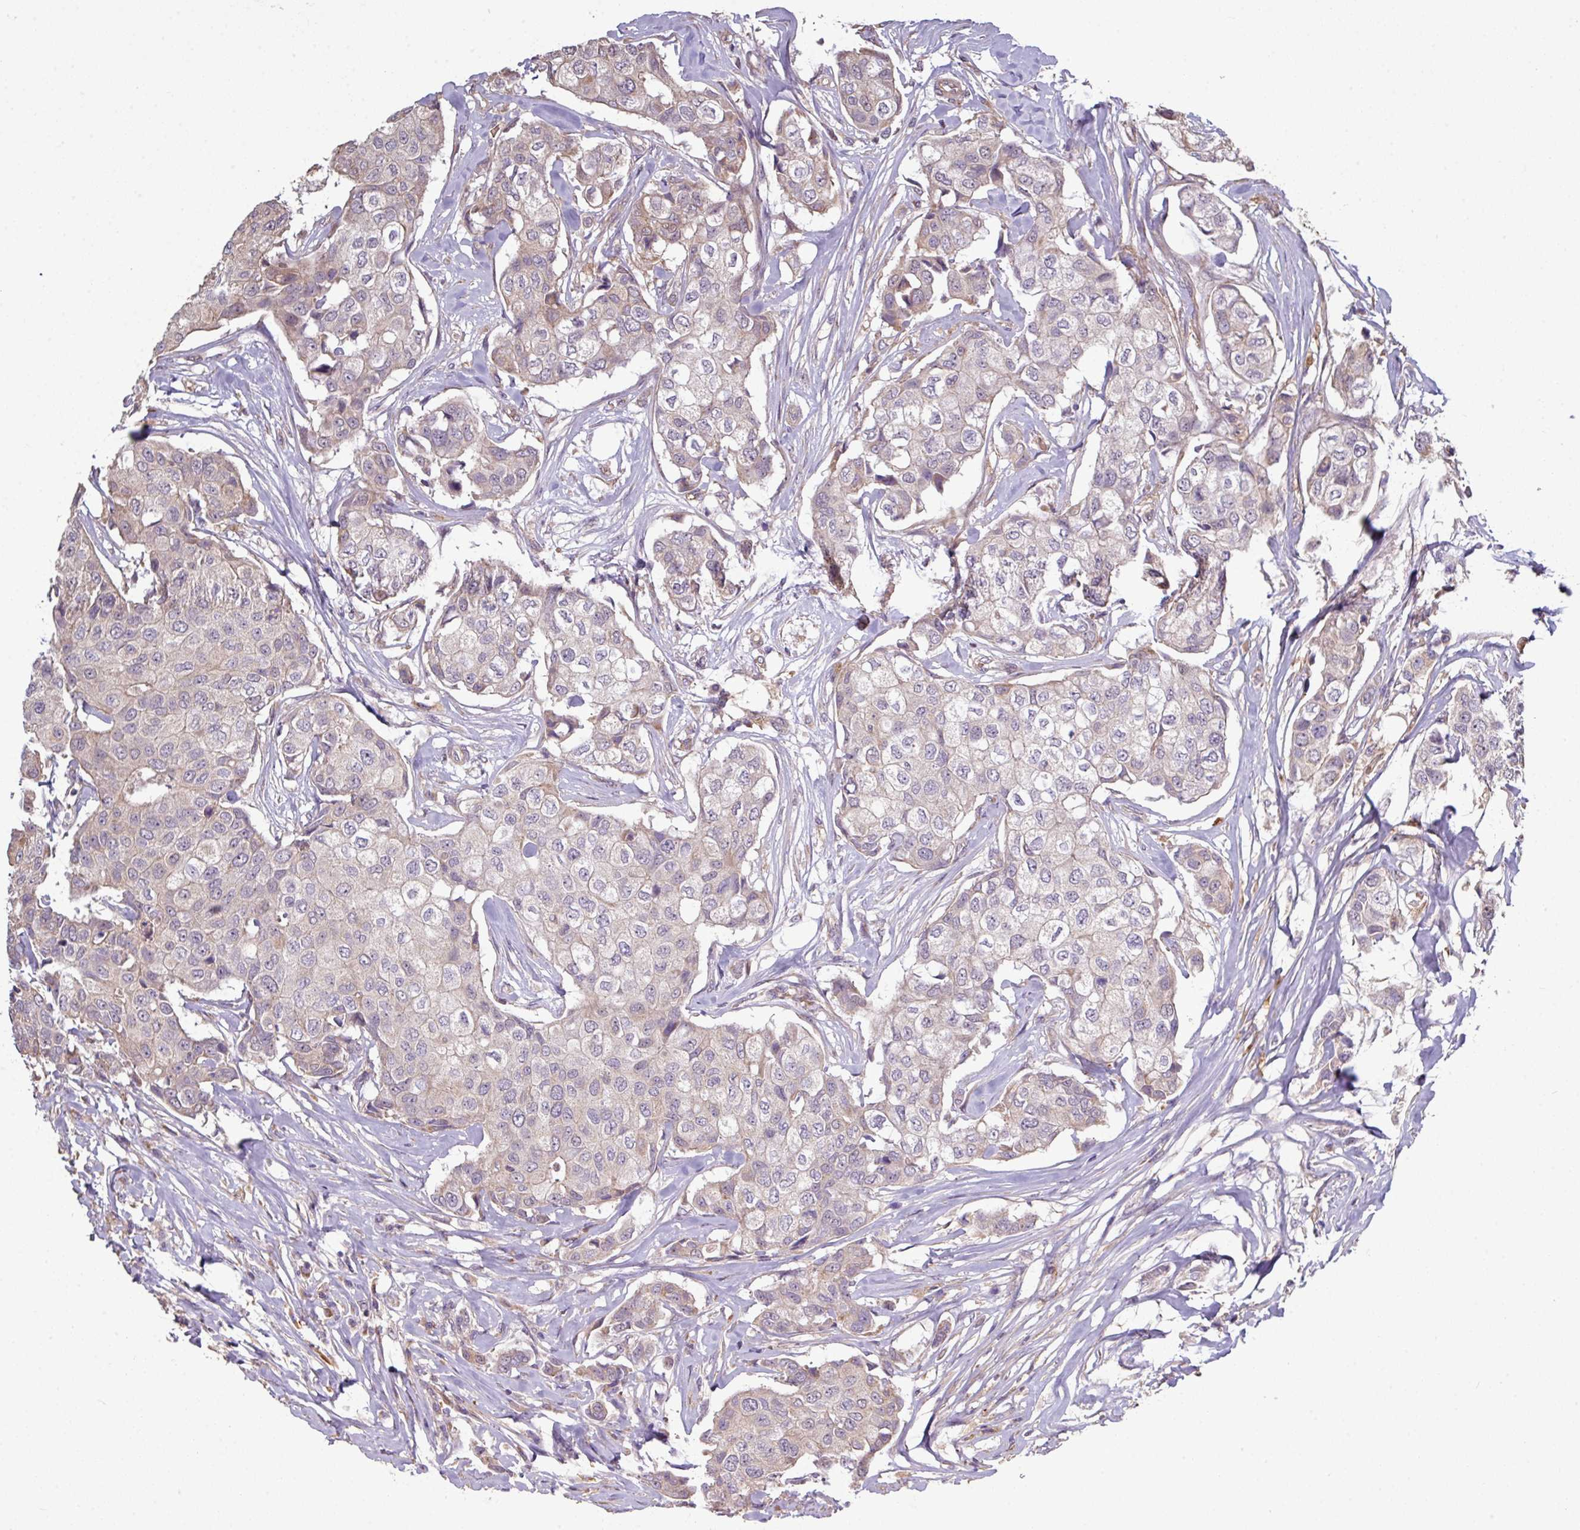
{"staining": {"intensity": "weak", "quantity": "25%-75%", "location": "cytoplasmic/membranous"}, "tissue": "breast cancer", "cell_type": "Tumor cells", "image_type": "cancer", "snomed": [{"axis": "morphology", "description": "Duct carcinoma"}, {"axis": "topography", "description": "Breast"}], "caption": "Breast cancer (infiltrating ductal carcinoma) stained for a protein (brown) displays weak cytoplasmic/membranous positive staining in about 25%-75% of tumor cells.", "gene": "NHSL2", "patient": {"sex": "female", "age": 80}}